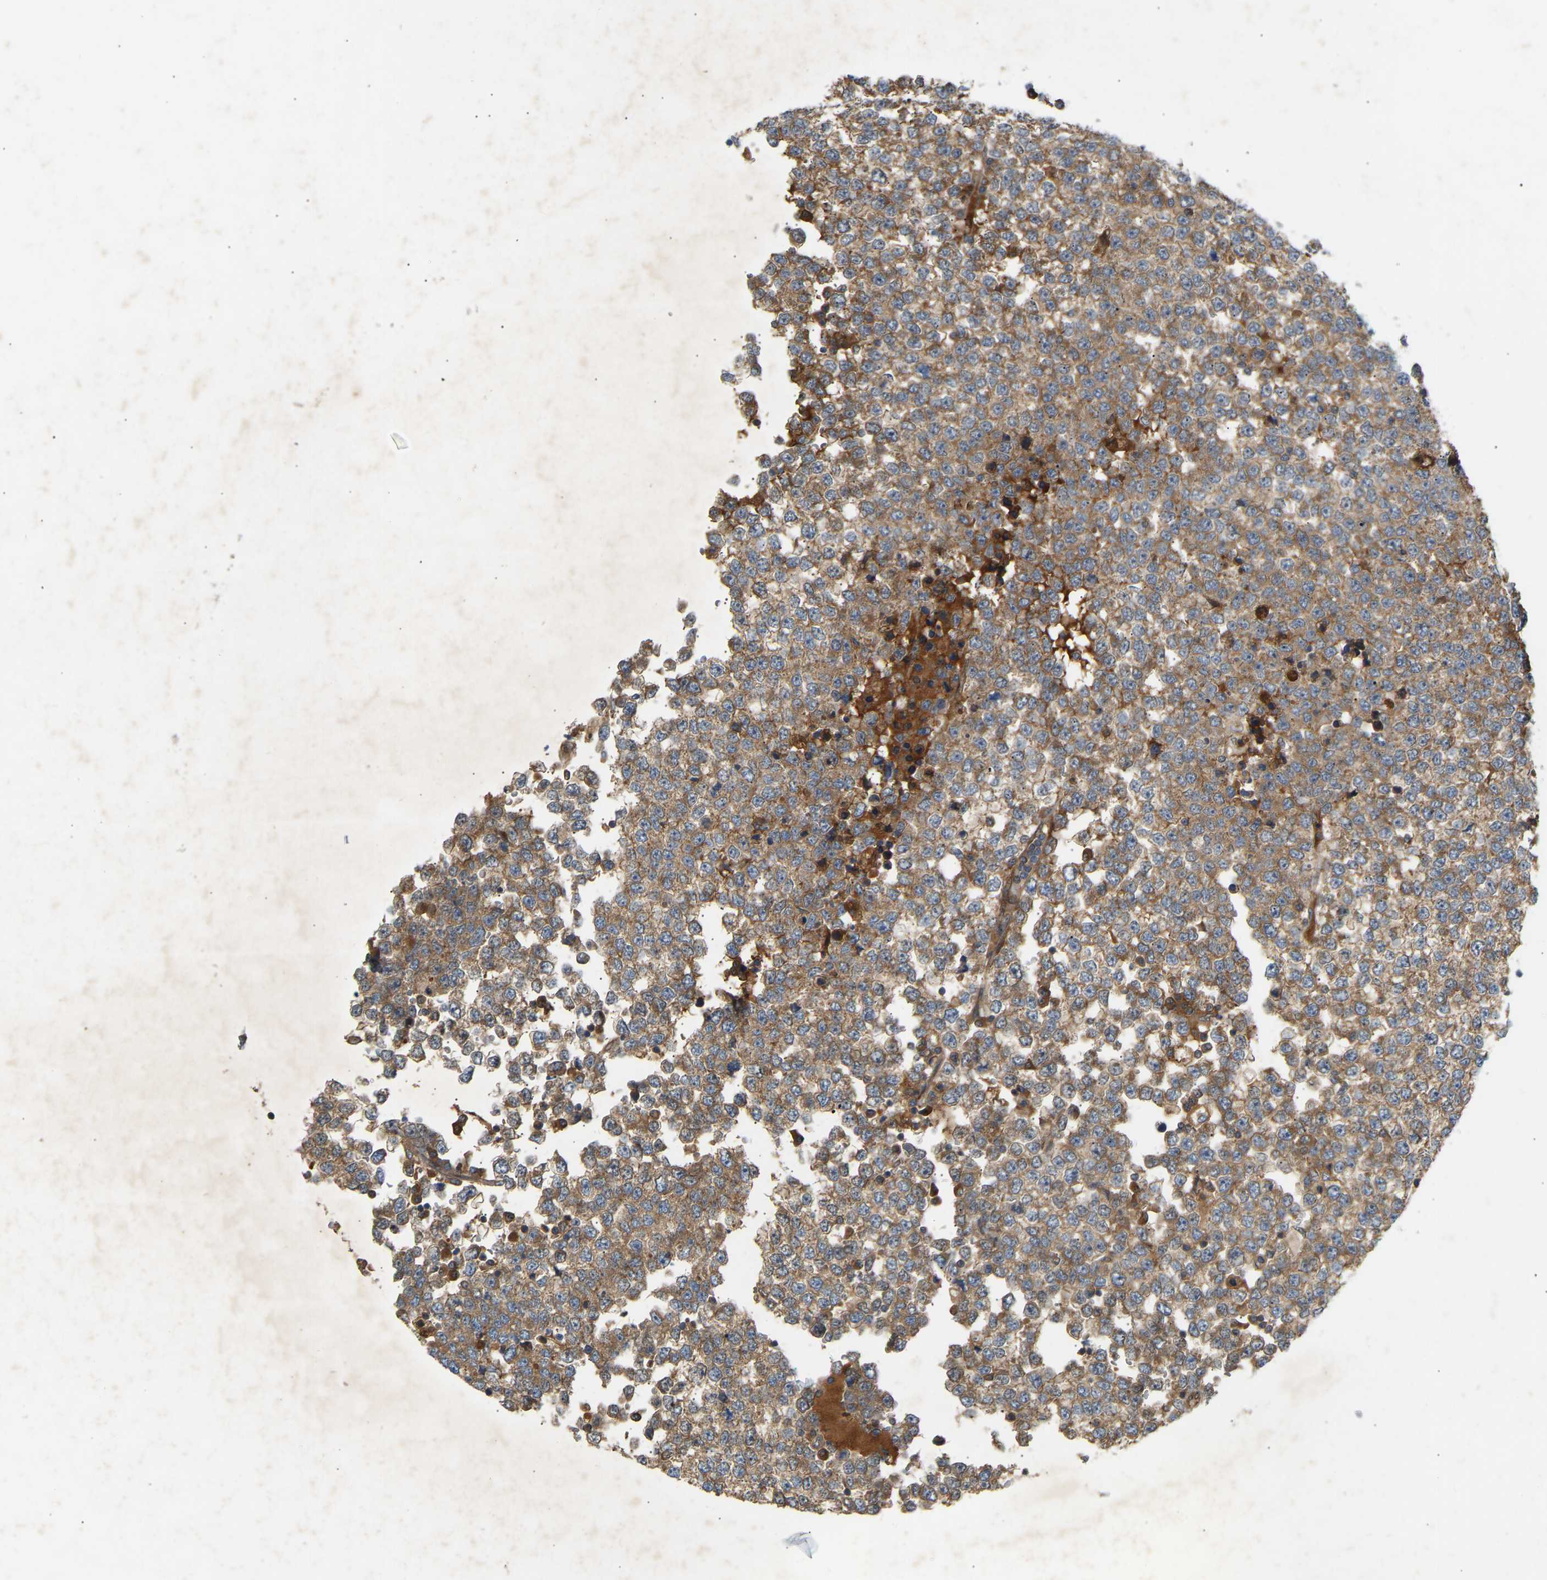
{"staining": {"intensity": "moderate", "quantity": "25%-75%", "location": "cytoplasmic/membranous"}, "tissue": "testis cancer", "cell_type": "Tumor cells", "image_type": "cancer", "snomed": [{"axis": "morphology", "description": "Seminoma, NOS"}, {"axis": "topography", "description": "Testis"}], "caption": "Immunohistochemistry (DAB (3,3'-diaminobenzidine)) staining of seminoma (testis) shows moderate cytoplasmic/membranous protein expression in approximately 25%-75% of tumor cells.", "gene": "PTCD1", "patient": {"sex": "male", "age": 65}}